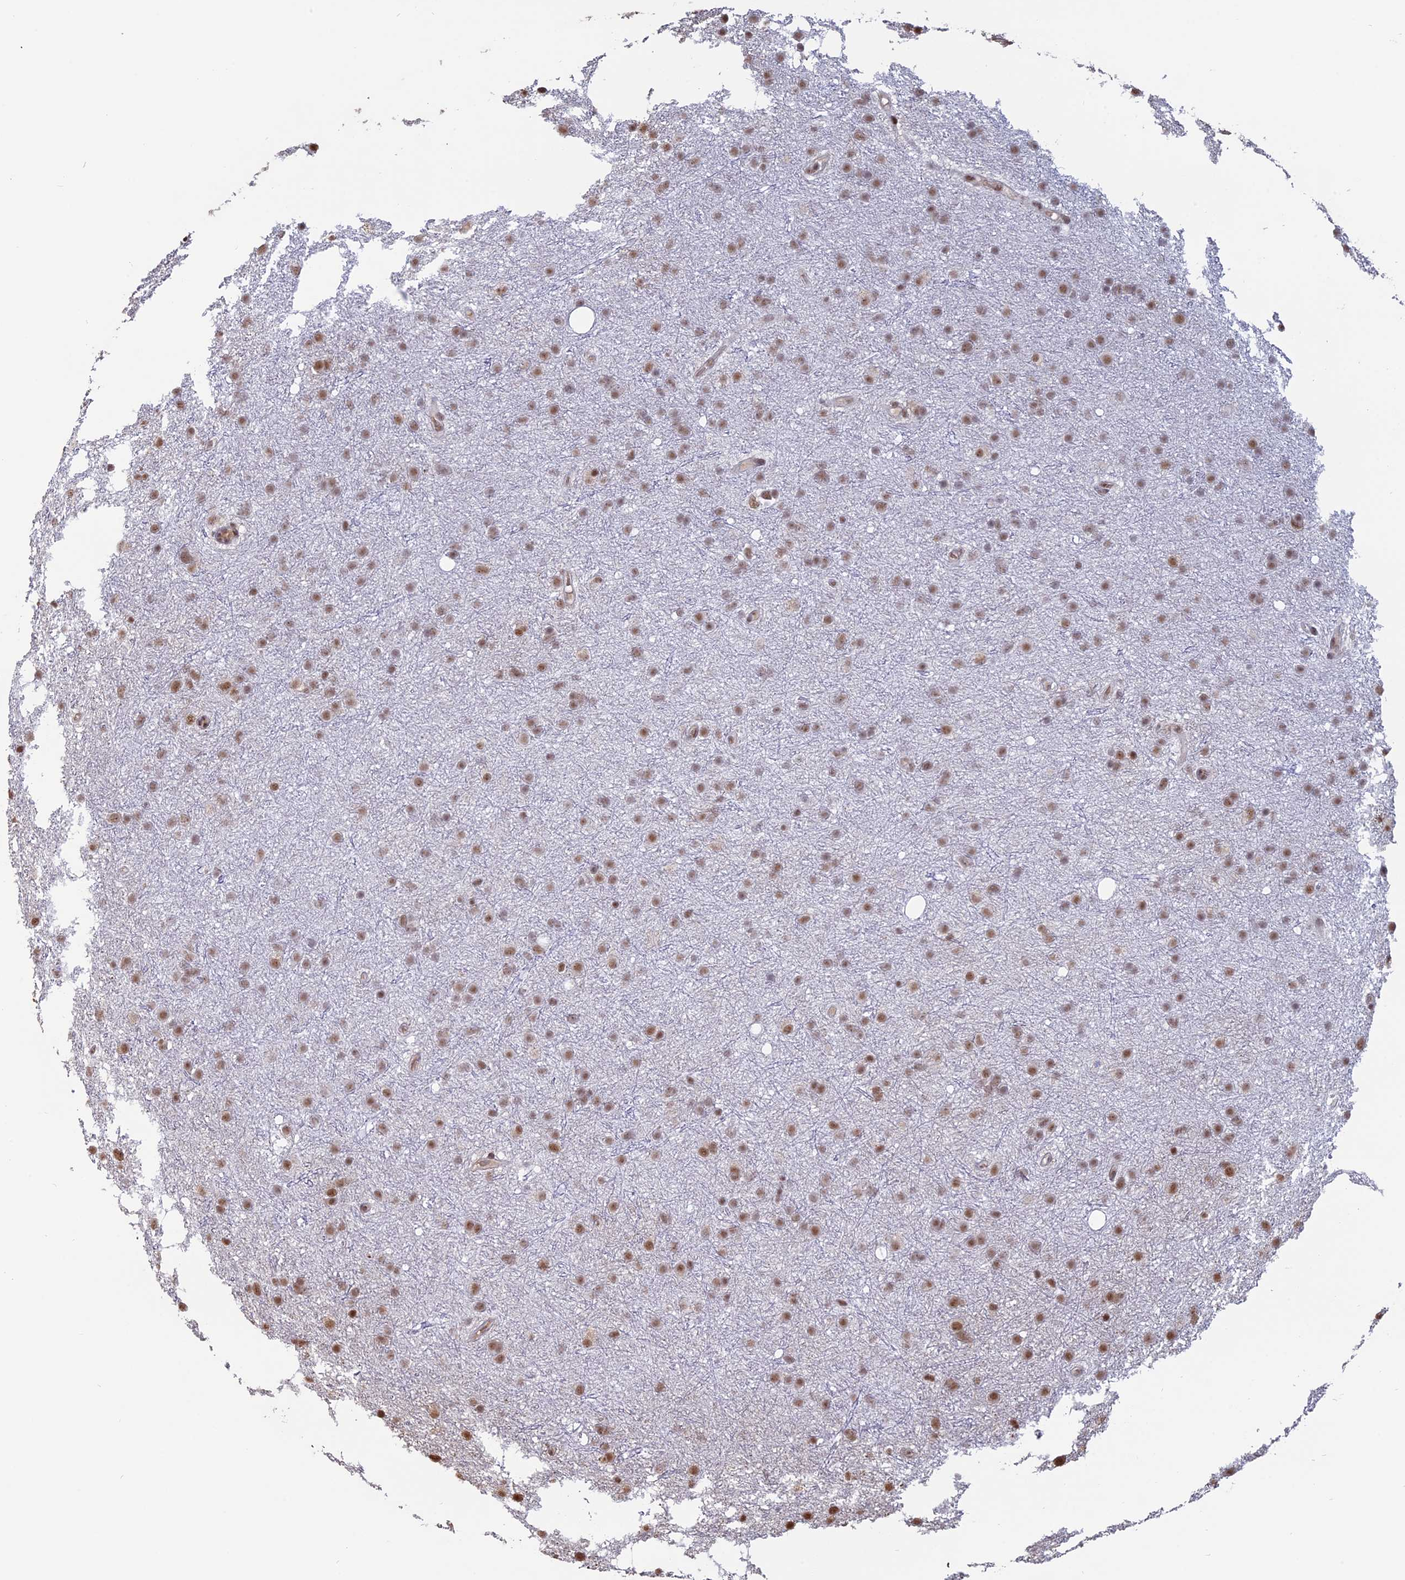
{"staining": {"intensity": "moderate", "quantity": ">75%", "location": "nuclear"}, "tissue": "glioma", "cell_type": "Tumor cells", "image_type": "cancer", "snomed": [{"axis": "morphology", "description": "Glioma, malignant, Low grade"}, {"axis": "topography", "description": "Cerebral cortex"}], "caption": "A medium amount of moderate nuclear positivity is appreciated in about >75% of tumor cells in malignant low-grade glioma tissue.", "gene": "MFAP1", "patient": {"sex": "female", "age": 39}}